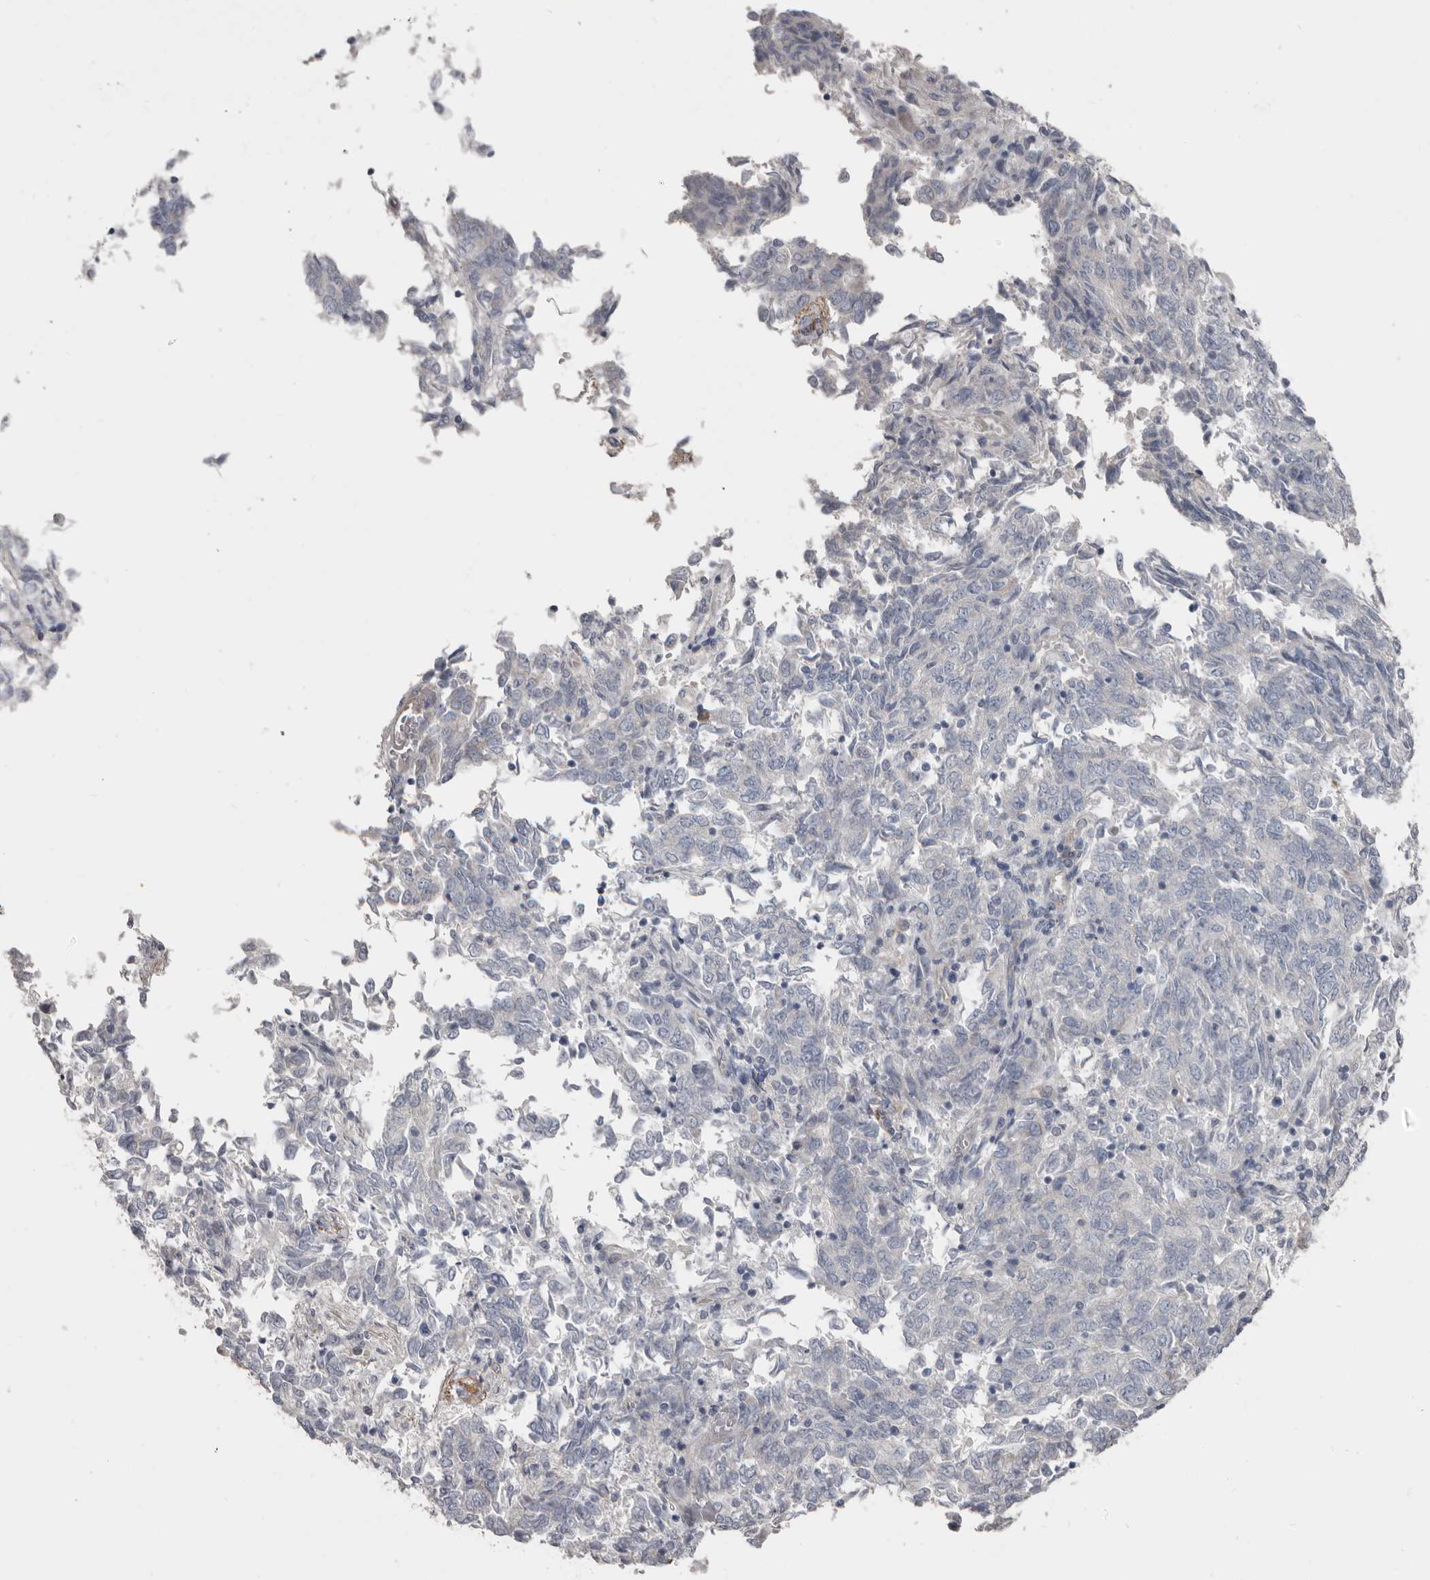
{"staining": {"intensity": "negative", "quantity": "none", "location": "none"}, "tissue": "endometrial cancer", "cell_type": "Tumor cells", "image_type": "cancer", "snomed": [{"axis": "morphology", "description": "Adenocarcinoma, NOS"}, {"axis": "topography", "description": "Endometrium"}], "caption": "High power microscopy histopathology image of an immunohistochemistry (IHC) micrograph of endometrial cancer (adenocarcinoma), revealing no significant expression in tumor cells.", "gene": "ZNF114", "patient": {"sex": "female", "age": 80}}